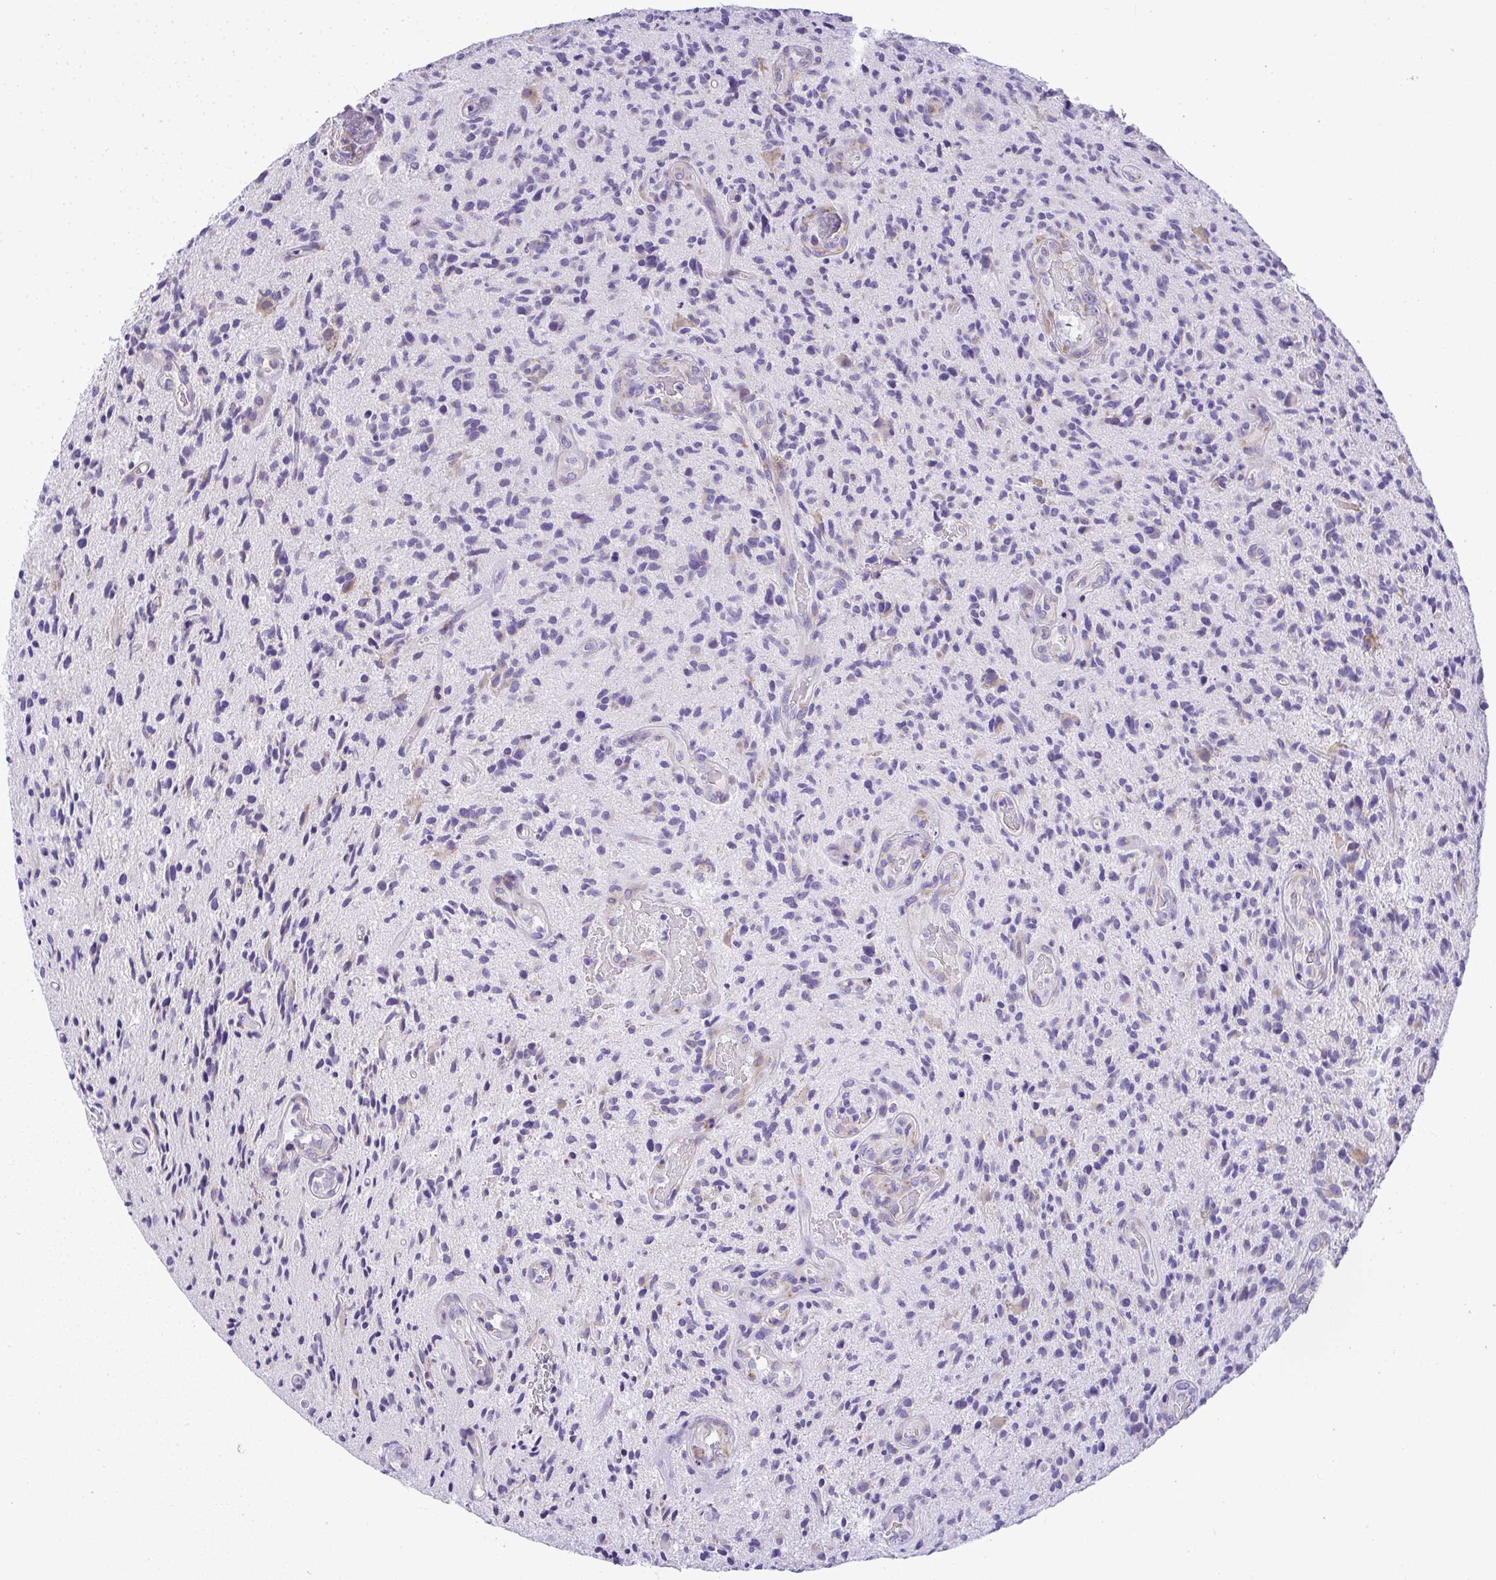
{"staining": {"intensity": "negative", "quantity": "none", "location": "none"}, "tissue": "glioma", "cell_type": "Tumor cells", "image_type": "cancer", "snomed": [{"axis": "morphology", "description": "Glioma, malignant, High grade"}, {"axis": "topography", "description": "Brain"}], "caption": "This is a histopathology image of immunohistochemistry (IHC) staining of glioma, which shows no positivity in tumor cells.", "gene": "ADRA2C", "patient": {"sex": "male", "age": 55}}